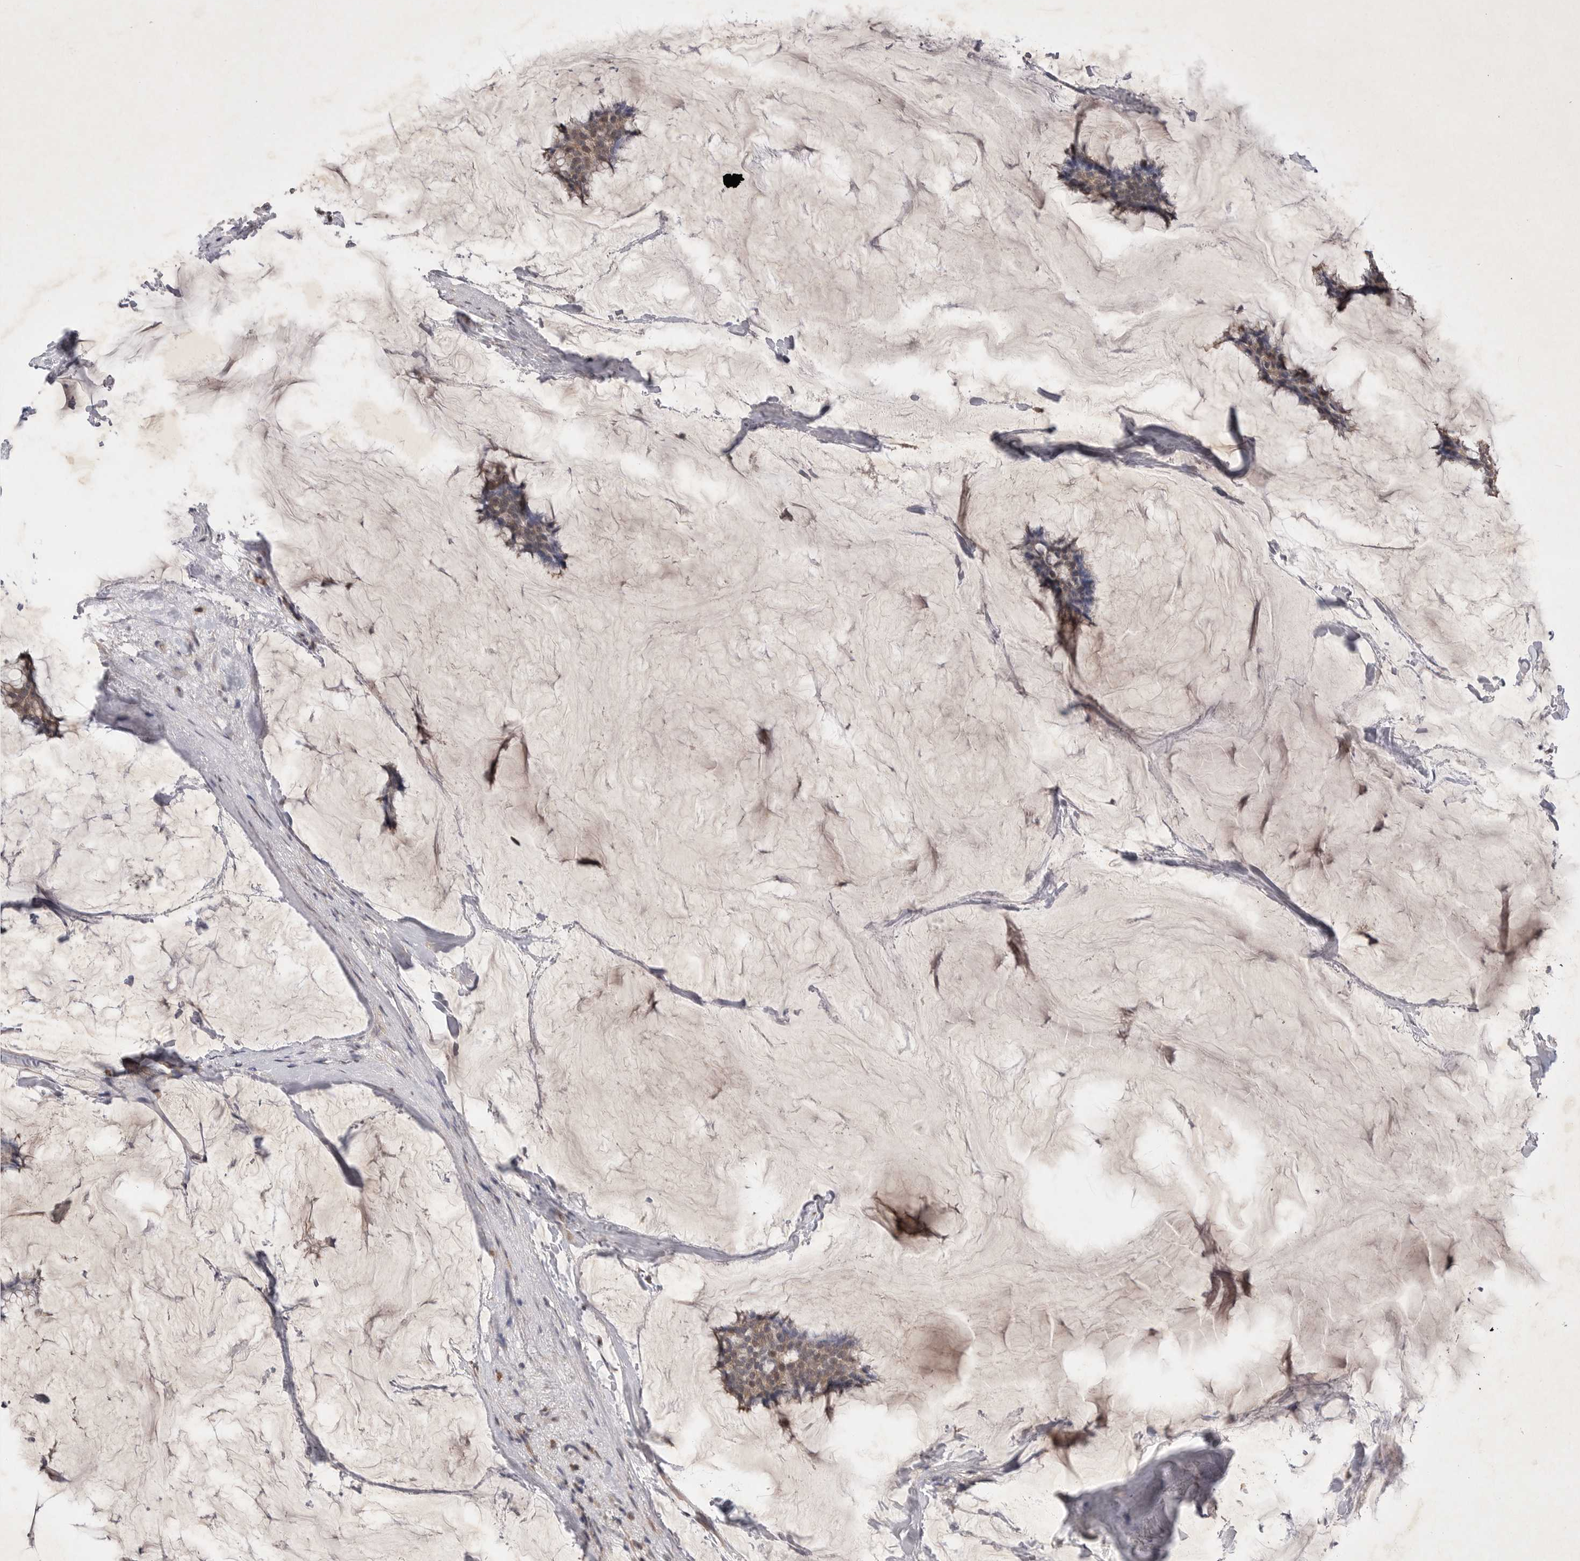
{"staining": {"intensity": "weak", "quantity": ">75%", "location": "cytoplasmic/membranous"}, "tissue": "breast cancer", "cell_type": "Tumor cells", "image_type": "cancer", "snomed": [{"axis": "morphology", "description": "Duct carcinoma"}, {"axis": "topography", "description": "Breast"}], "caption": "Human breast cancer (intraductal carcinoma) stained with a protein marker reveals weak staining in tumor cells.", "gene": "EDEM3", "patient": {"sex": "female", "age": 93}}